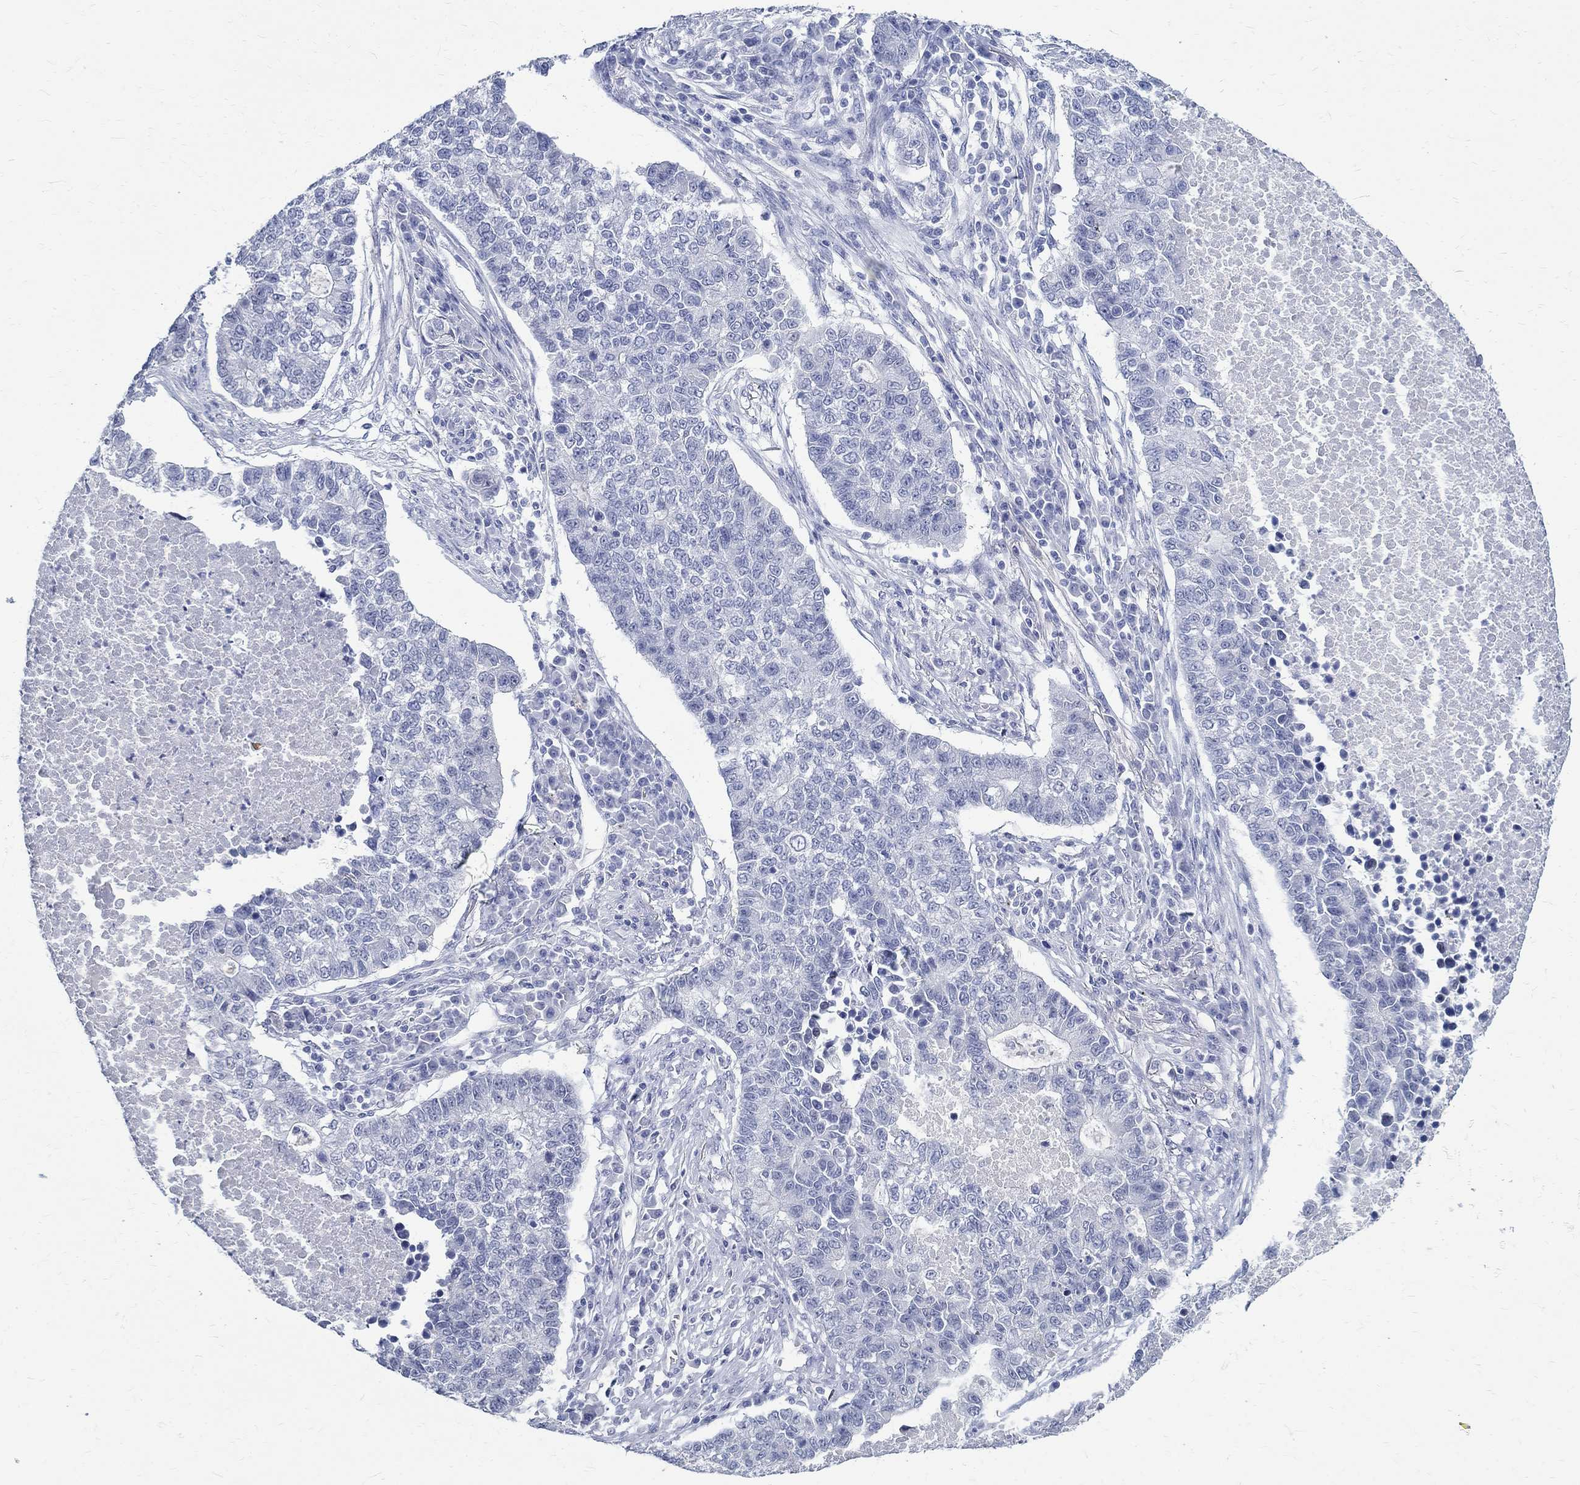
{"staining": {"intensity": "negative", "quantity": "none", "location": "none"}, "tissue": "lung cancer", "cell_type": "Tumor cells", "image_type": "cancer", "snomed": [{"axis": "morphology", "description": "Adenocarcinoma, NOS"}, {"axis": "topography", "description": "Lung"}], "caption": "The histopathology image exhibits no significant expression in tumor cells of adenocarcinoma (lung).", "gene": "BSPRY", "patient": {"sex": "male", "age": 57}}